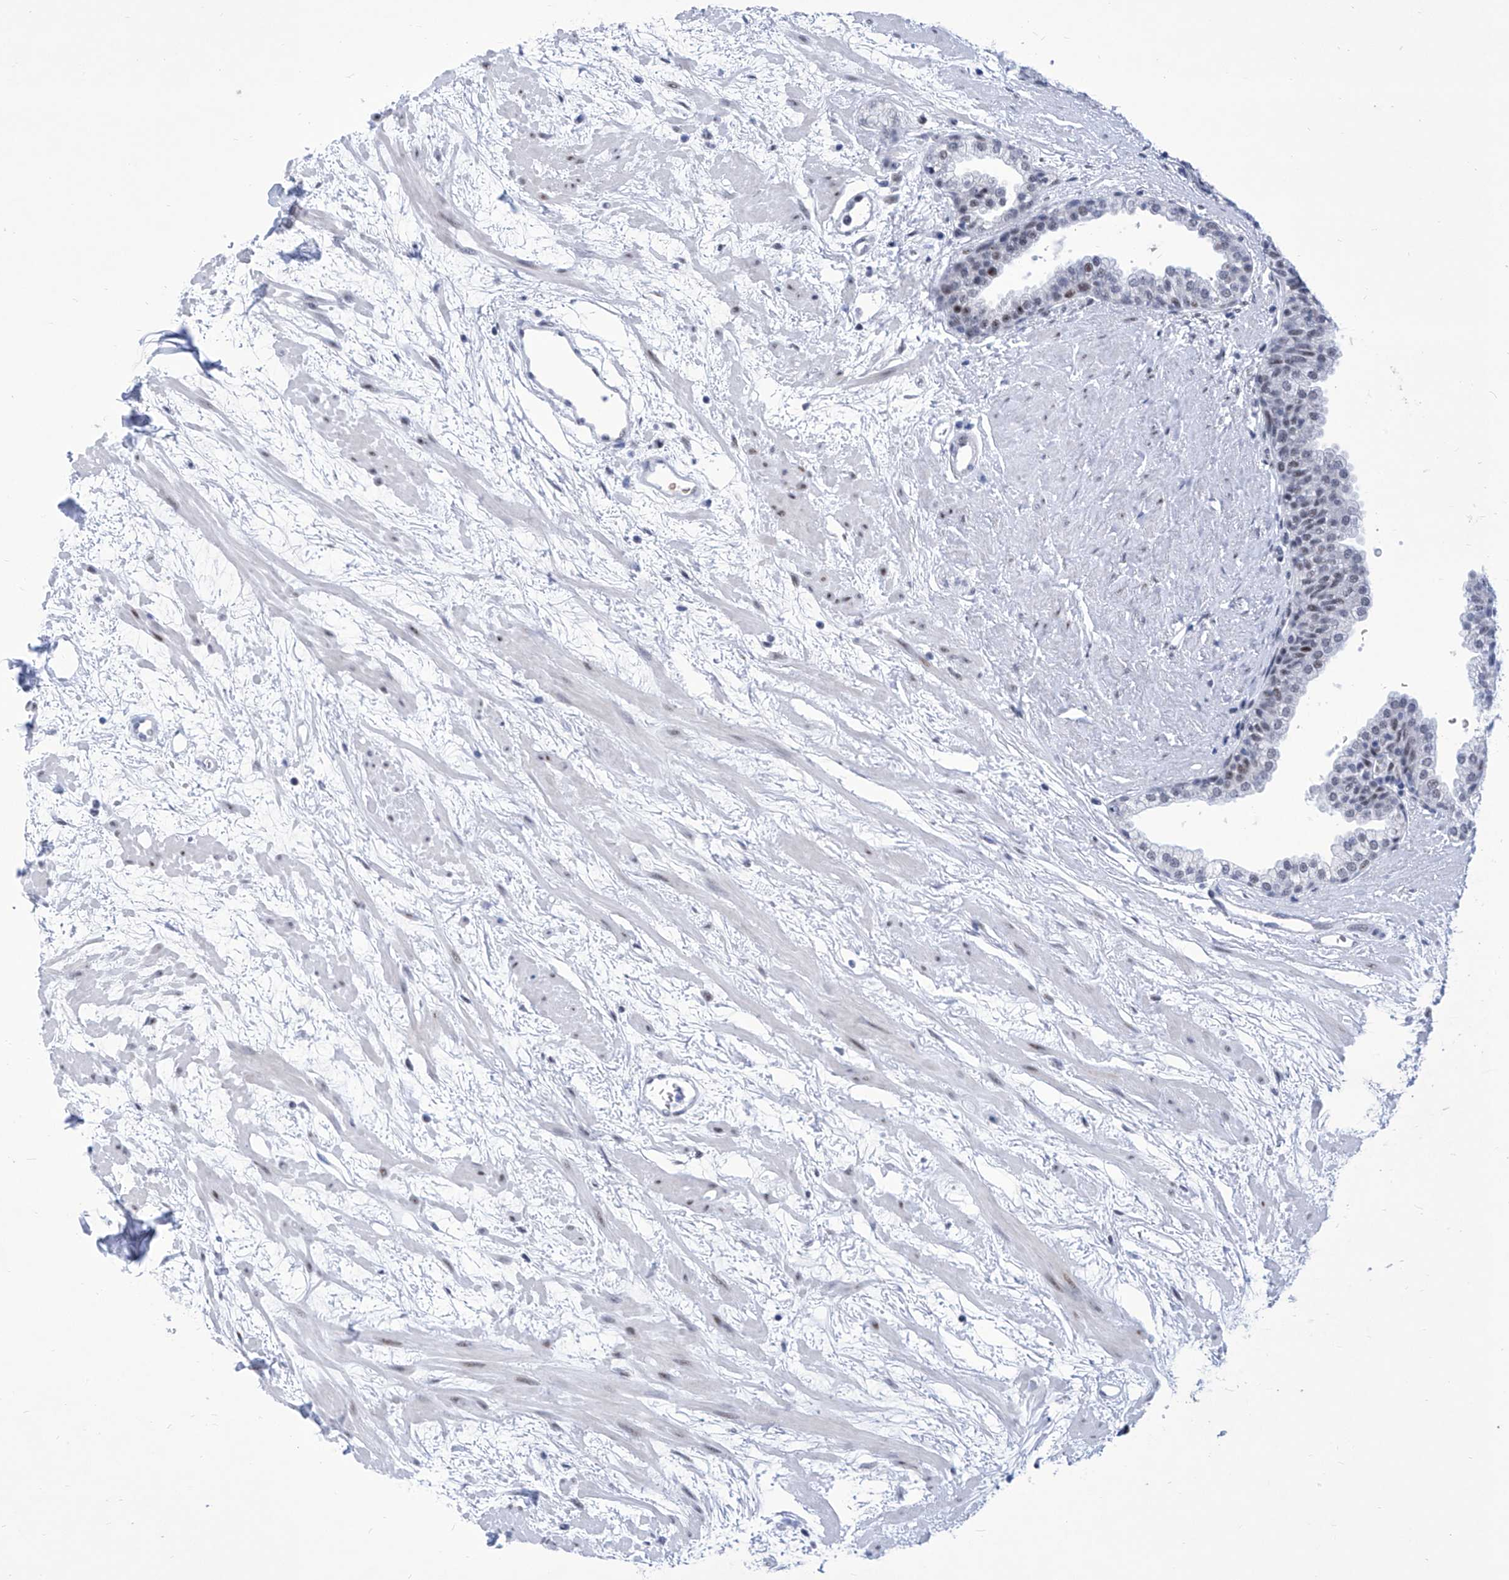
{"staining": {"intensity": "weak", "quantity": "<25%", "location": "nuclear"}, "tissue": "prostate", "cell_type": "Glandular cells", "image_type": "normal", "snomed": [{"axis": "morphology", "description": "Normal tissue, NOS"}, {"axis": "topography", "description": "Prostate"}], "caption": "Prostate stained for a protein using immunohistochemistry shows no staining glandular cells.", "gene": "SART1", "patient": {"sex": "male", "age": 48}}